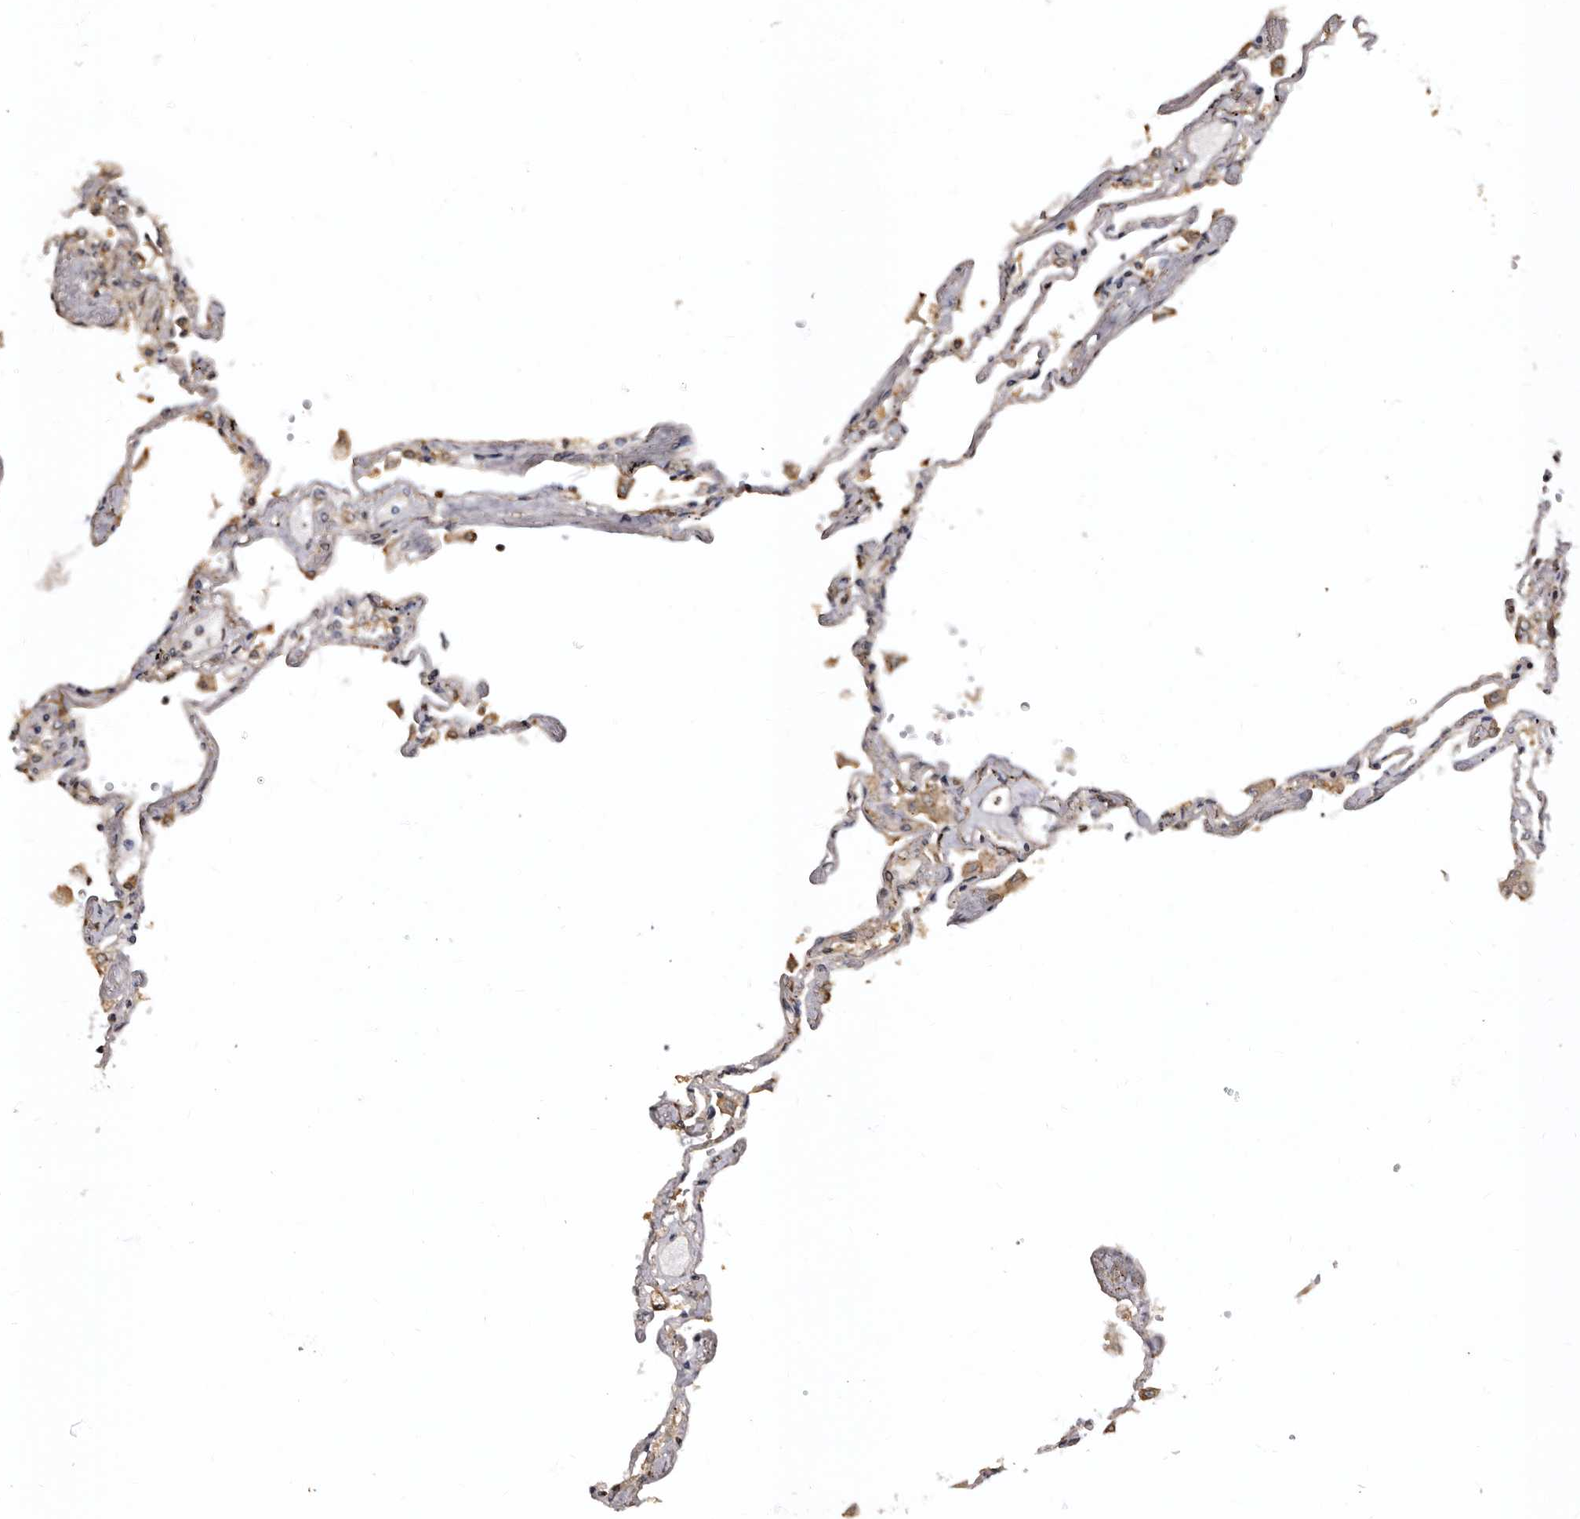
{"staining": {"intensity": "moderate", "quantity": "<25%", "location": "cytoplasmic/membranous"}, "tissue": "lung", "cell_type": "Alveolar cells", "image_type": "normal", "snomed": [{"axis": "morphology", "description": "Normal tissue, NOS"}, {"axis": "topography", "description": "Lung"}], "caption": "Approximately <25% of alveolar cells in benign lung reveal moderate cytoplasmic/membranous protein staining as visualized by brown immunohistochemical staining.", "gene": "INKA2", "patient": {"sex": "female", "age": 67}}